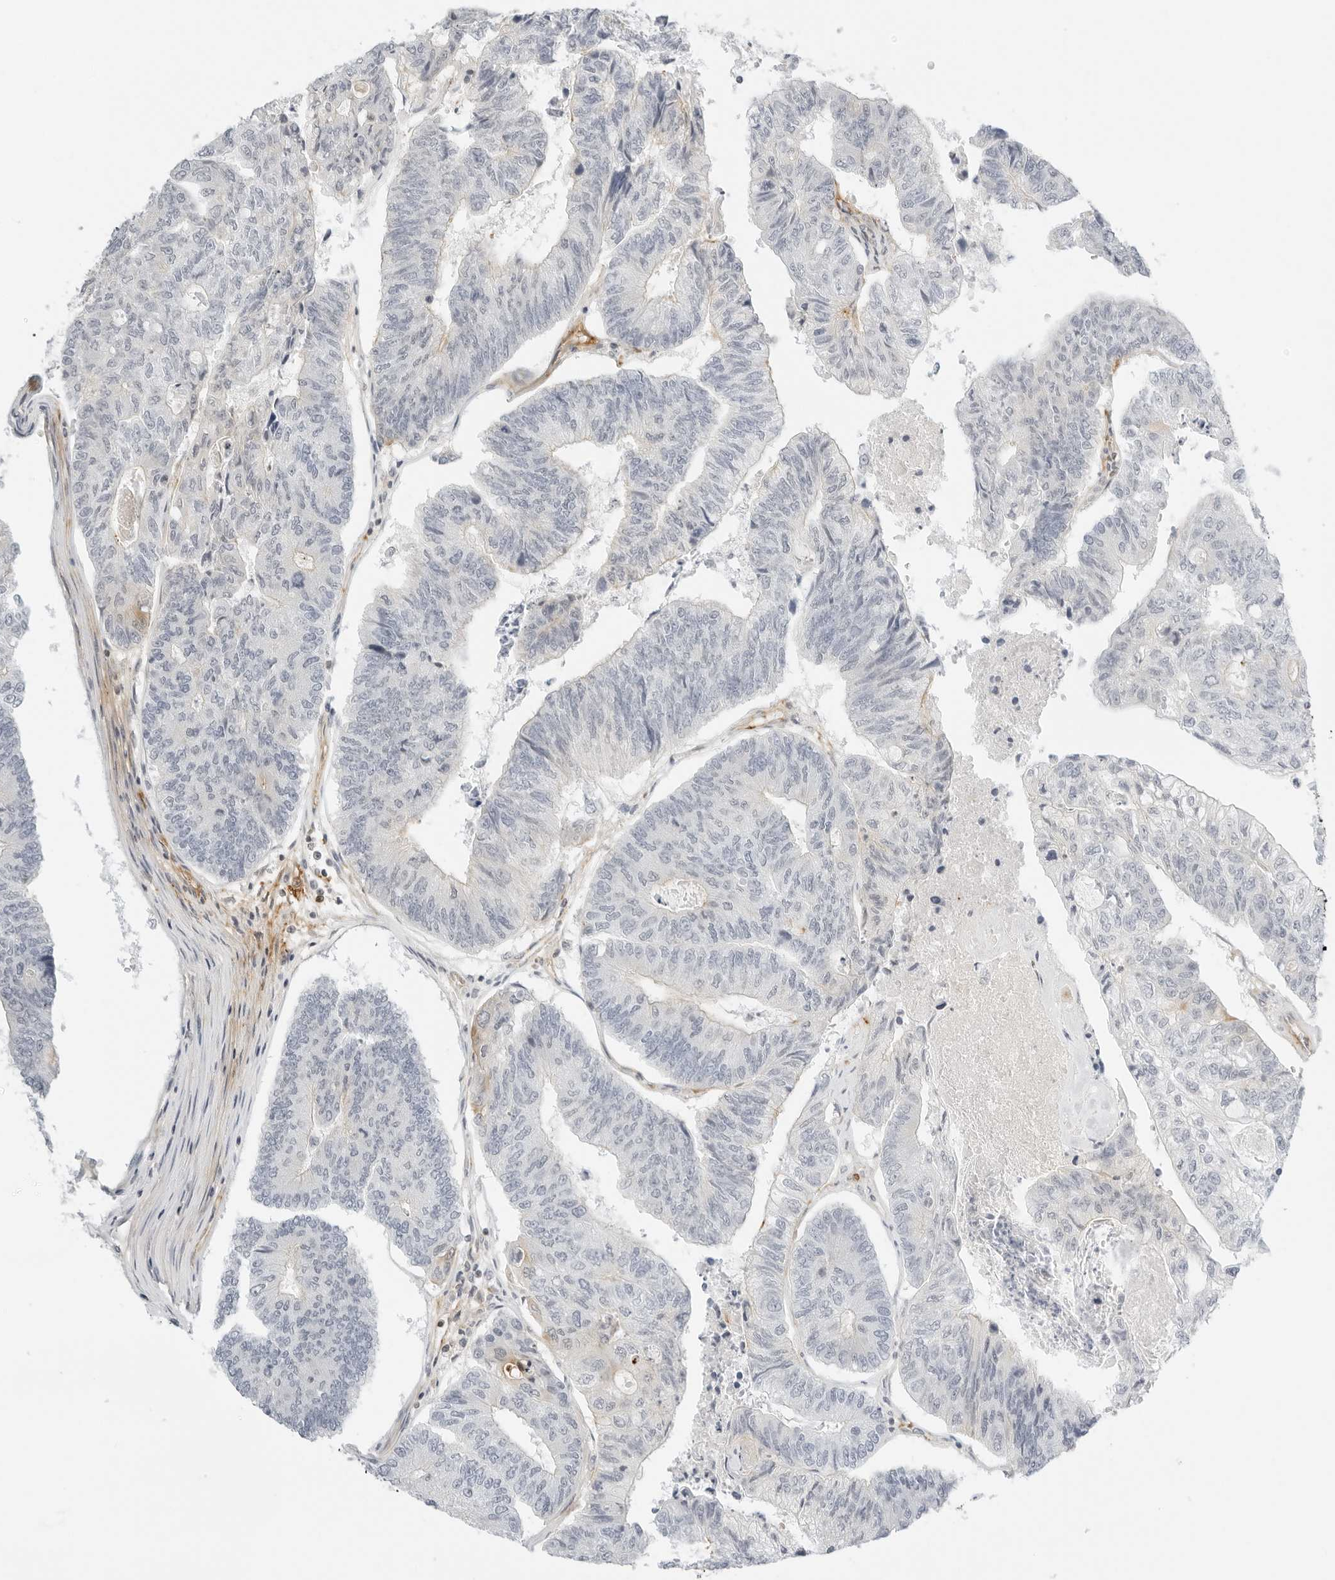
{"staining": {"intensity": "negative", "quantity": "none", "location": "none"}, "tissue": "colorectal cancer", "cell_type": "Tumor cells", "image_type": "cancer", "snomed": [{"axis": "morphology", "description": "Adenocarcinoma, NOS"}, {"axis": "topography", "description": "Colon"}], "caption": "DAB (3,3'-diaminobenzidine) immunohistochemical staining of human colorectal cancer (adenocarcinoma) displays no significant staining in tumor cells.", "gene": "OSCP1", "patient": {"sex": "female", "age": 67}}